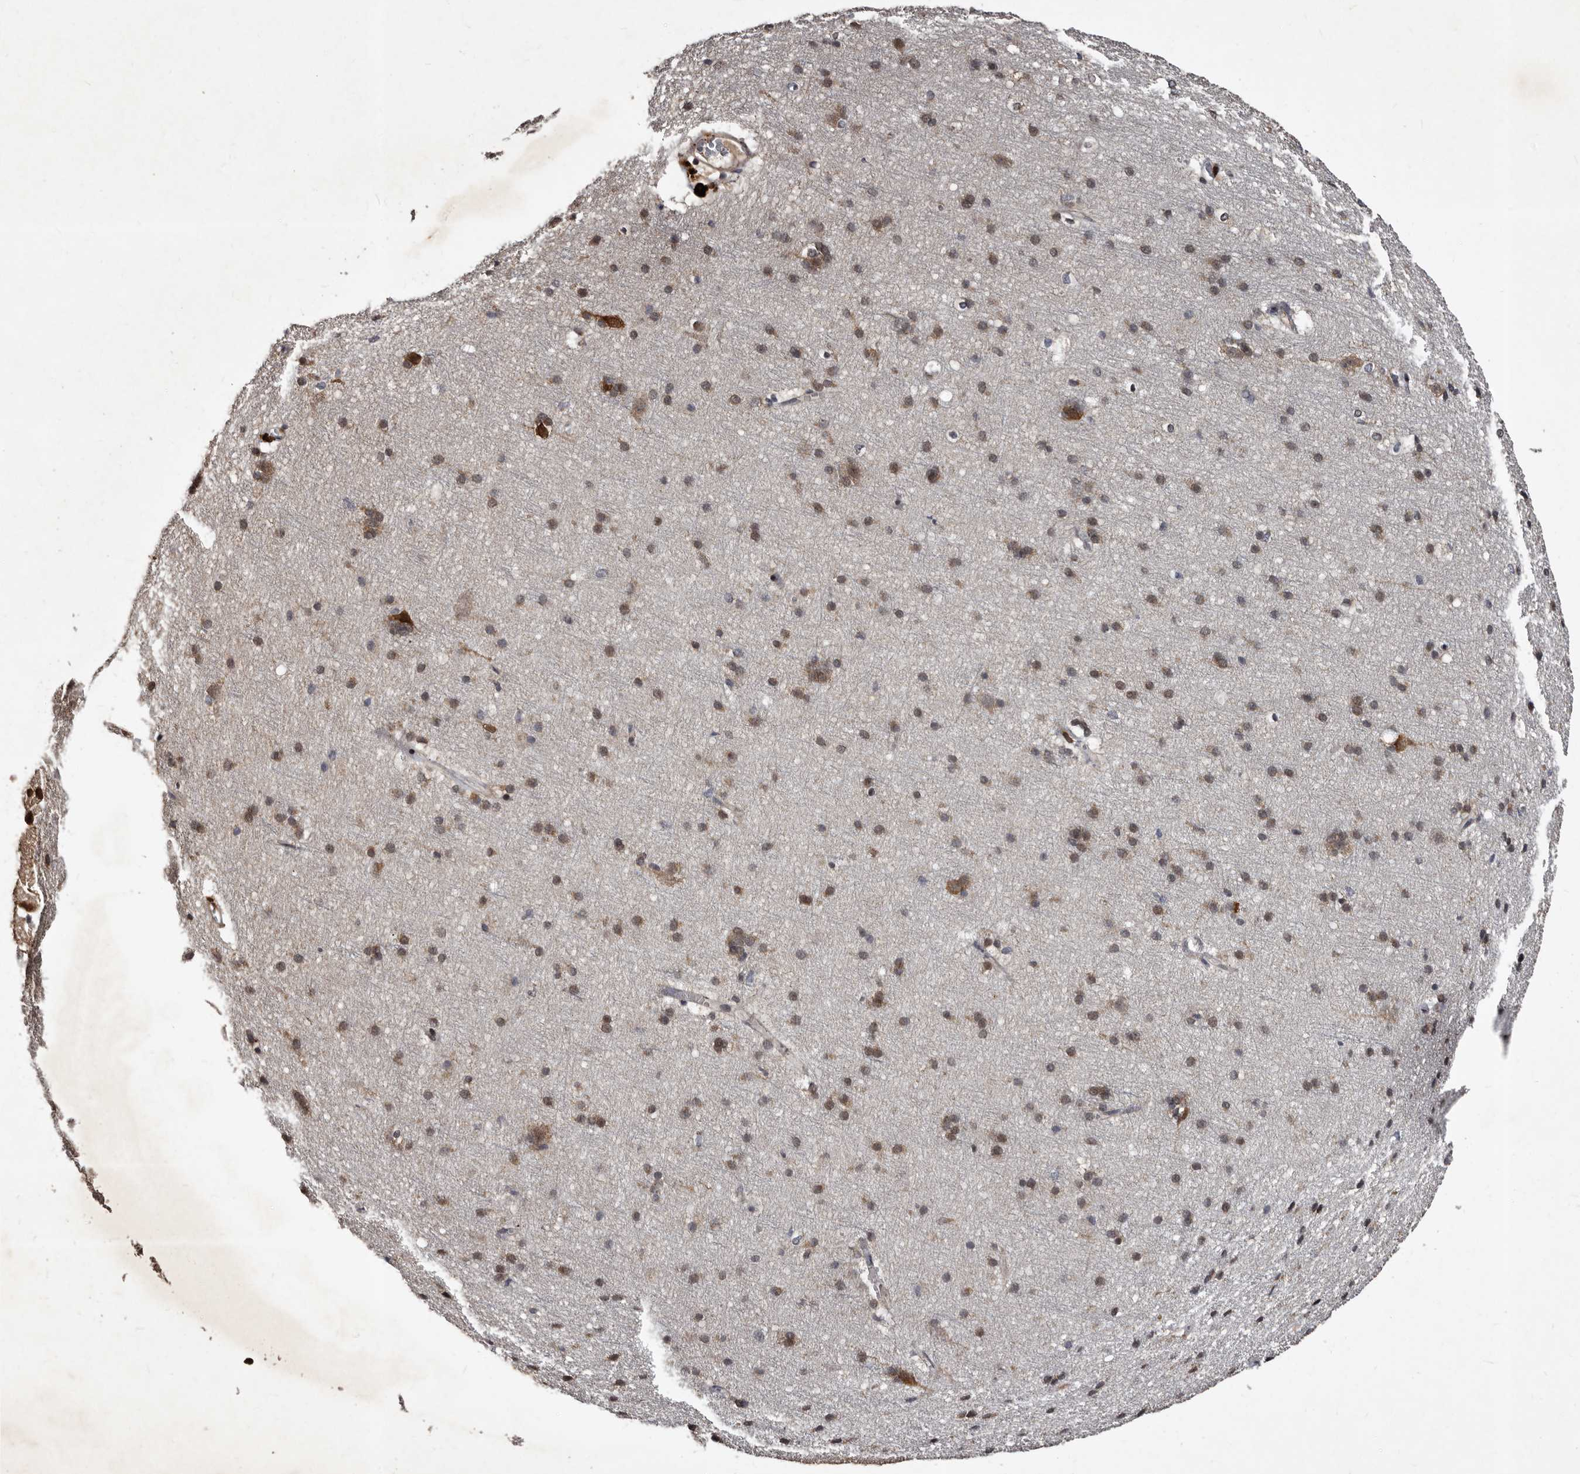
{"staining": {"intensity": "moderate", "quantity": "25%-75%", "location": "cytoplasmic/membranous"}, "tissue": "cerebral cortex", "cell_type": "Endothelial cells", "image_type": "normal", "snomed": [{"axis": "morphology", "description": "Normal tissue, NOS"}, {"axis": "topography", "description": "Cerebral cortex"}], "caption": "An IHC micrograph of normal tissue is shown. Protein staining in brown shows moderate cytoplasmic/membranous positivity in cerebral cortex within endothelial cells.", "gene": "MKRN3", "patient": {"sex": "male", "age": 54}}